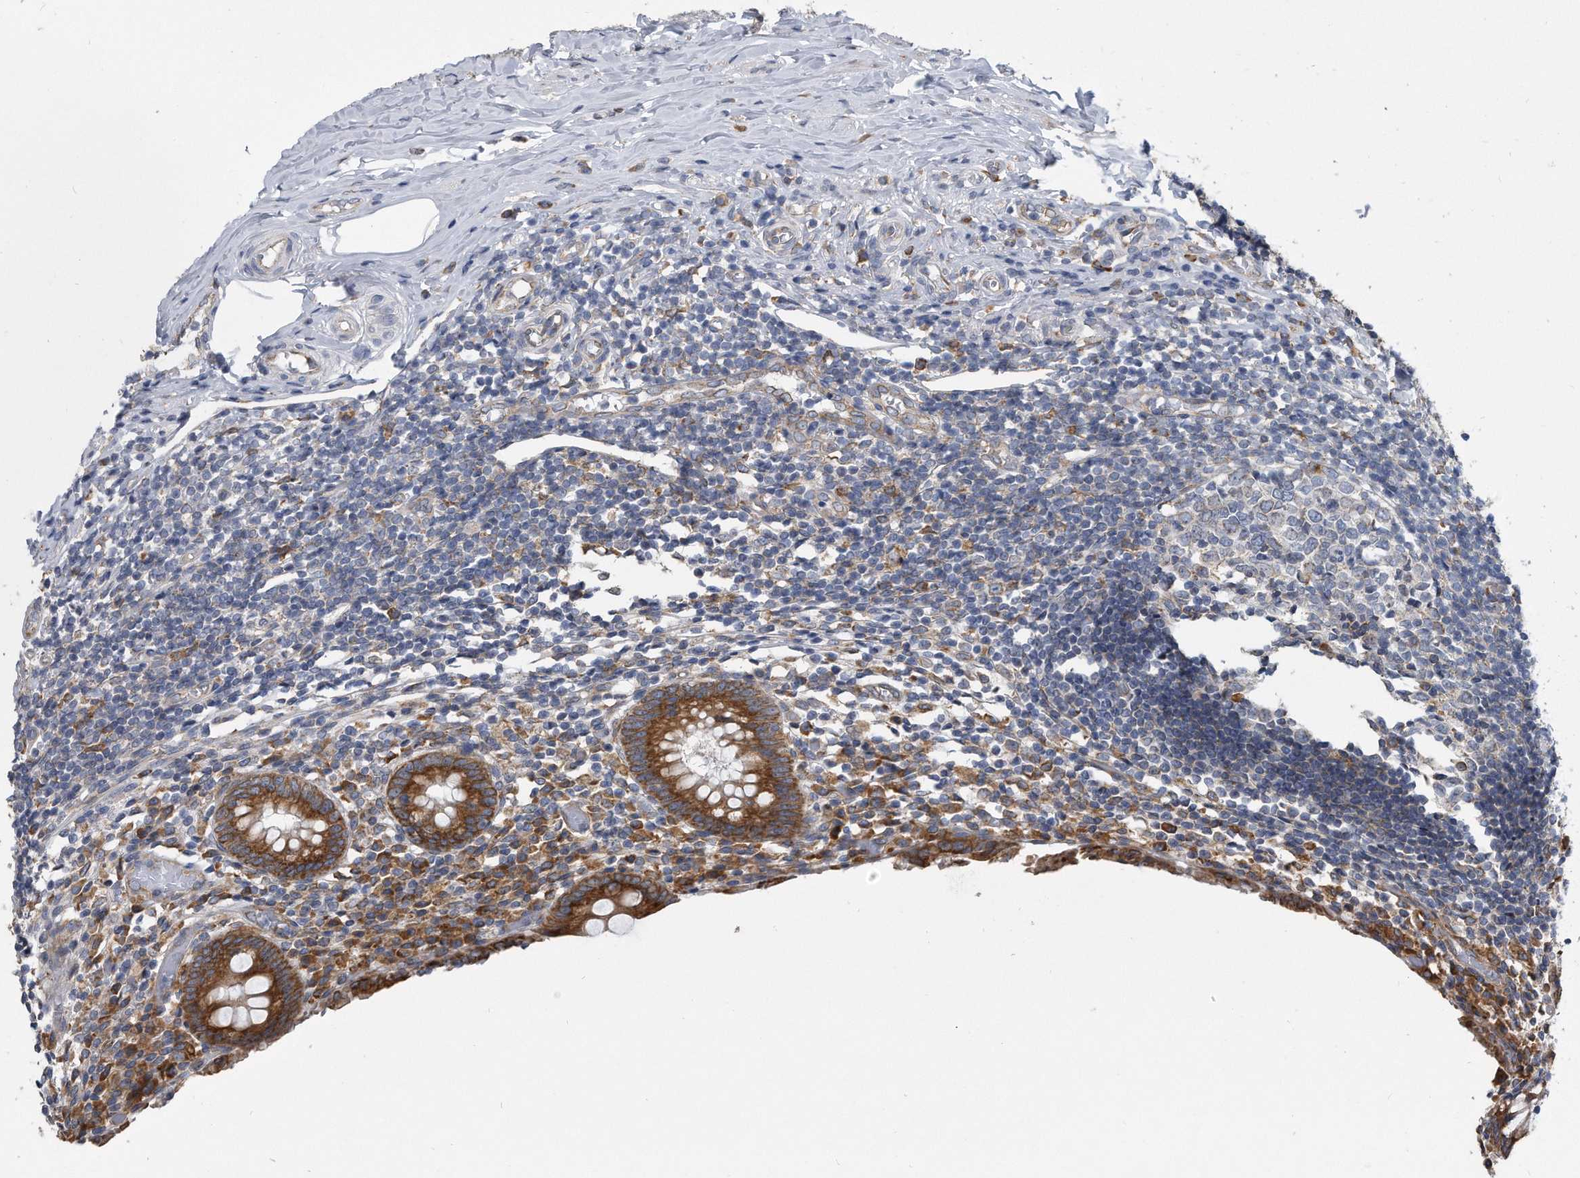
{"staining": {"intensity": "strong", "quantity": ">75%", "location": "cytoplasmic/membranous"}, "tissue": "appendix", "cell_type": "Glandular cells", "image_type": "normal", "snomed": [{"axis": "morphology", "description": "Normal tissue, NOS"}, {"axis": "topography", "description": "Appendix"}], "caption": "Normal appendix exhibits strong cytoplasmic/membranous staining in approximately >75% of glandular cells, visualized by immunohistochemistry.", "gene": "CCDC47", "patient": {"sex": "female", "age": 17}}